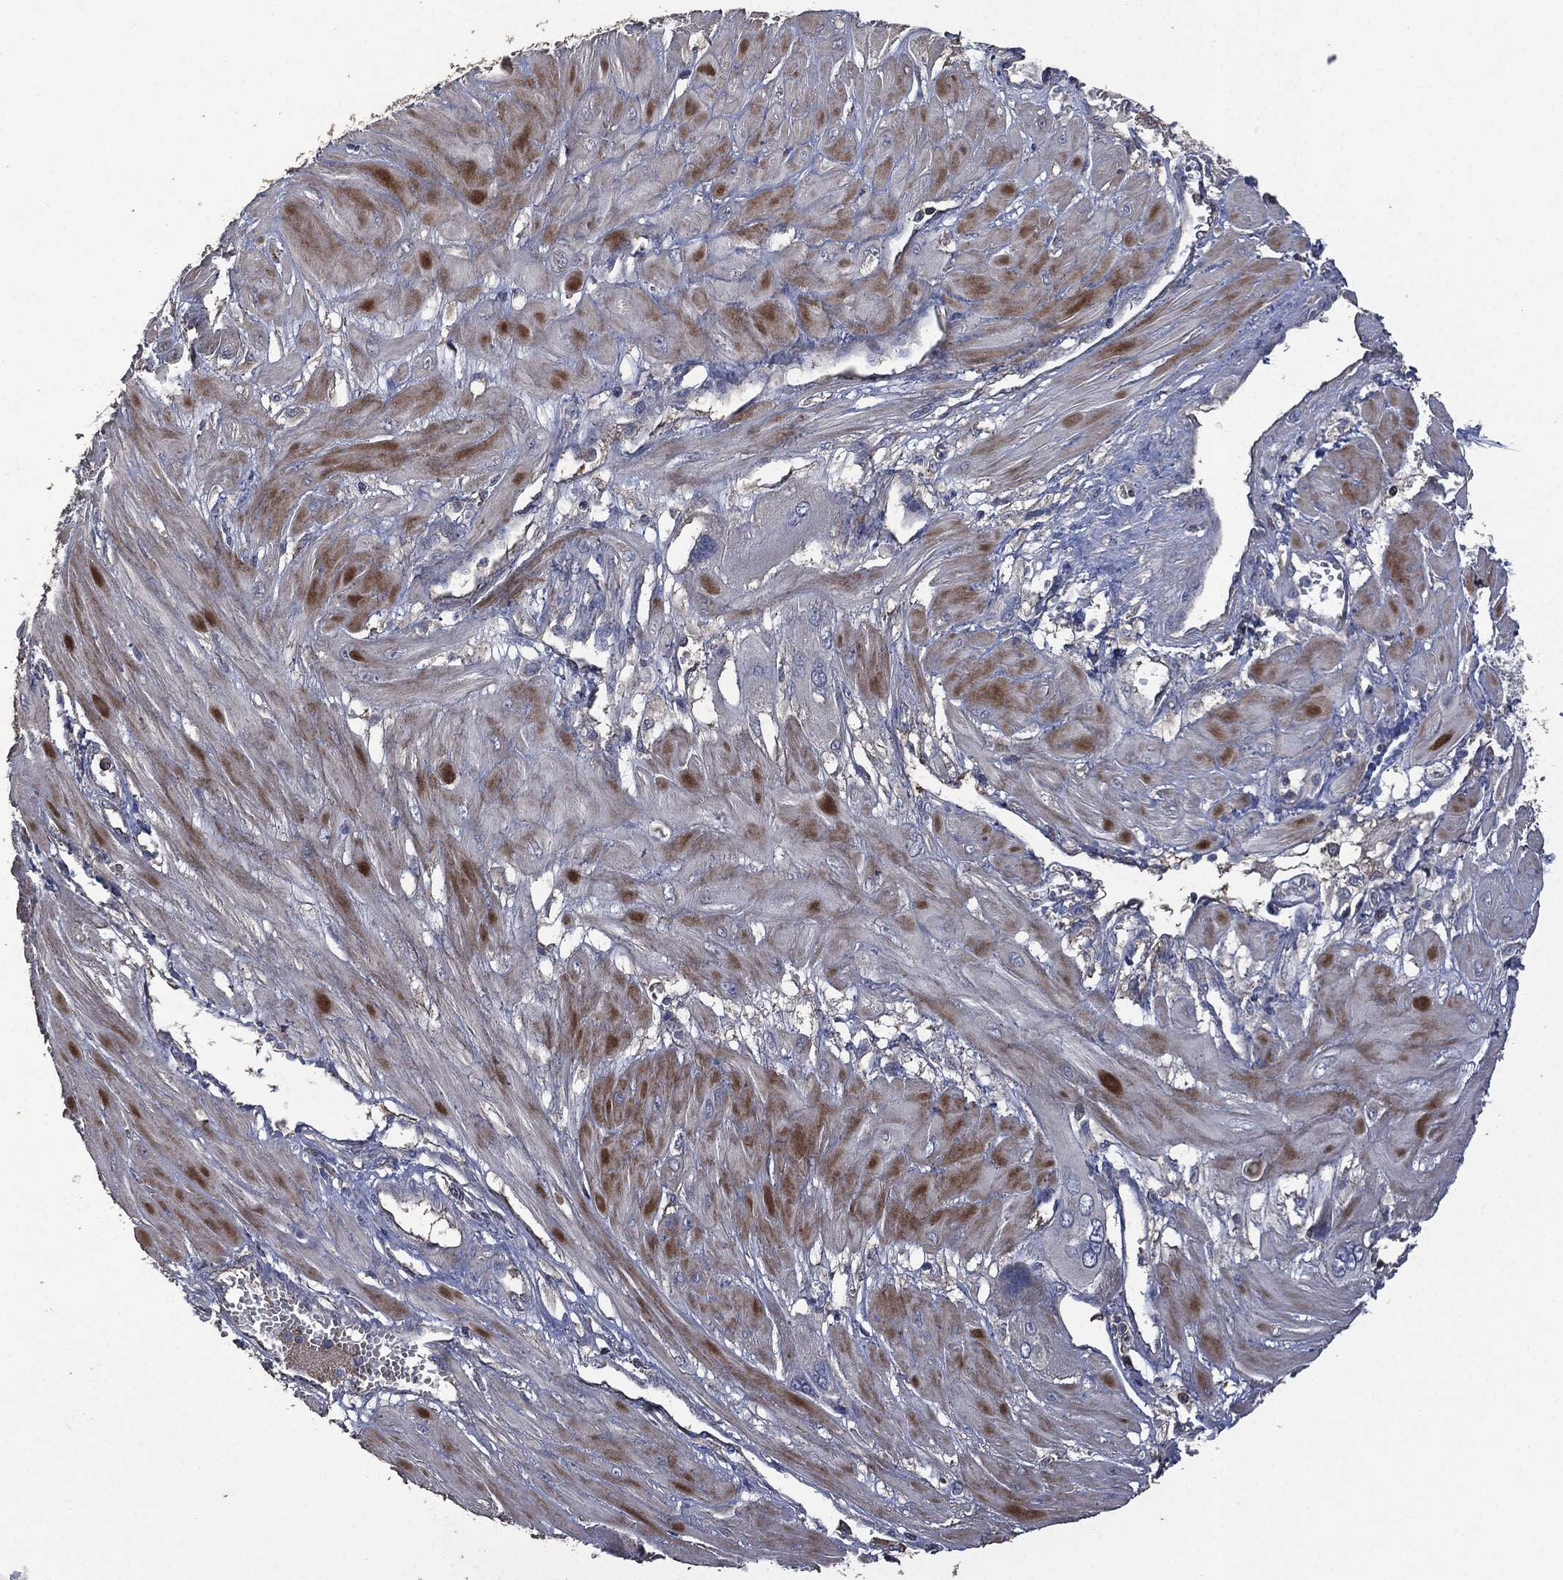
{"staining": {"intensity": "negative", "quantity": "none", "location": "none"}, "tissue": "cervical cancer", "cell_type": "Tumor cells", "image_type": "cancer", "snomed": [{"axis": "morphology", "description": "Squamous cell carcinoma, NOS"}, {"axis": "topography", "description": "Cervix"}], "caption": "This photomicrograph is of squamous cell carcinoma (cervical) stained with immunohistochemistry (IHC) to label a protein in brown with the nuclei are counter-stained blue. There is no staining in tumor cells. (DAB (3,3'-diaminobenzidine) immunohistochemistry (IHC) visualized using brightfield microscopy, high magnification).", "gene": "MSLN", "patient": {"sex": "female", "age": 34}}